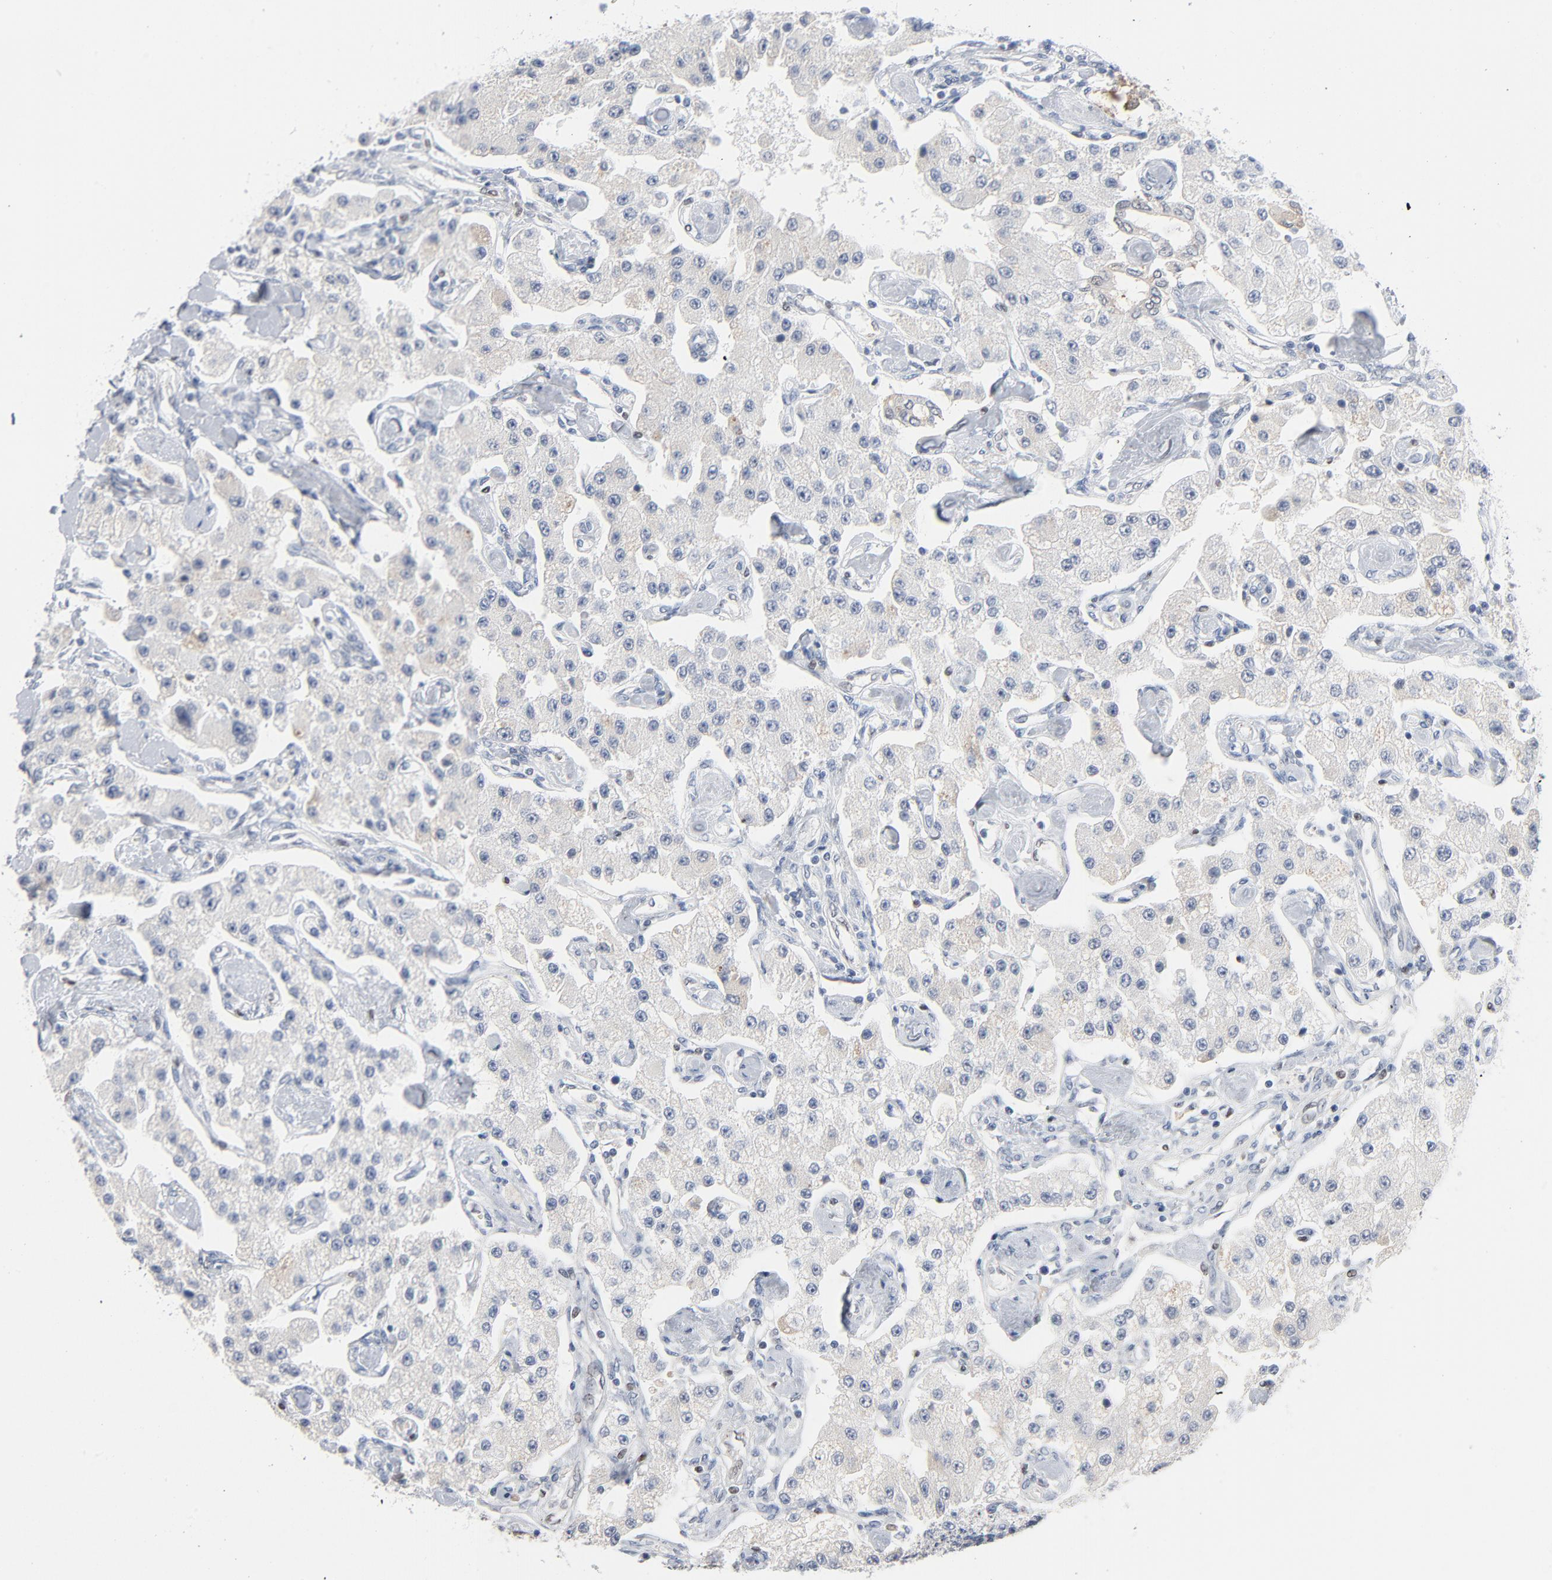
{"staining": {"intensity": "negative", "quantity": "none", "location": "none"}, "tissue": "carcinoid", "cell_type": "Tumor cells", "image_type": "cancer", "snomed": [{"axis": "morphology", "description": "Carcinoid, malignant, NOS"}, {"axis": "topography", "description": "Pancreas"}], "caption": "The image exhibits no significant expression in tumor cells of carcinoid.", "gene": "FOXP1", "patient": {"sex": "male", "age": 41}}